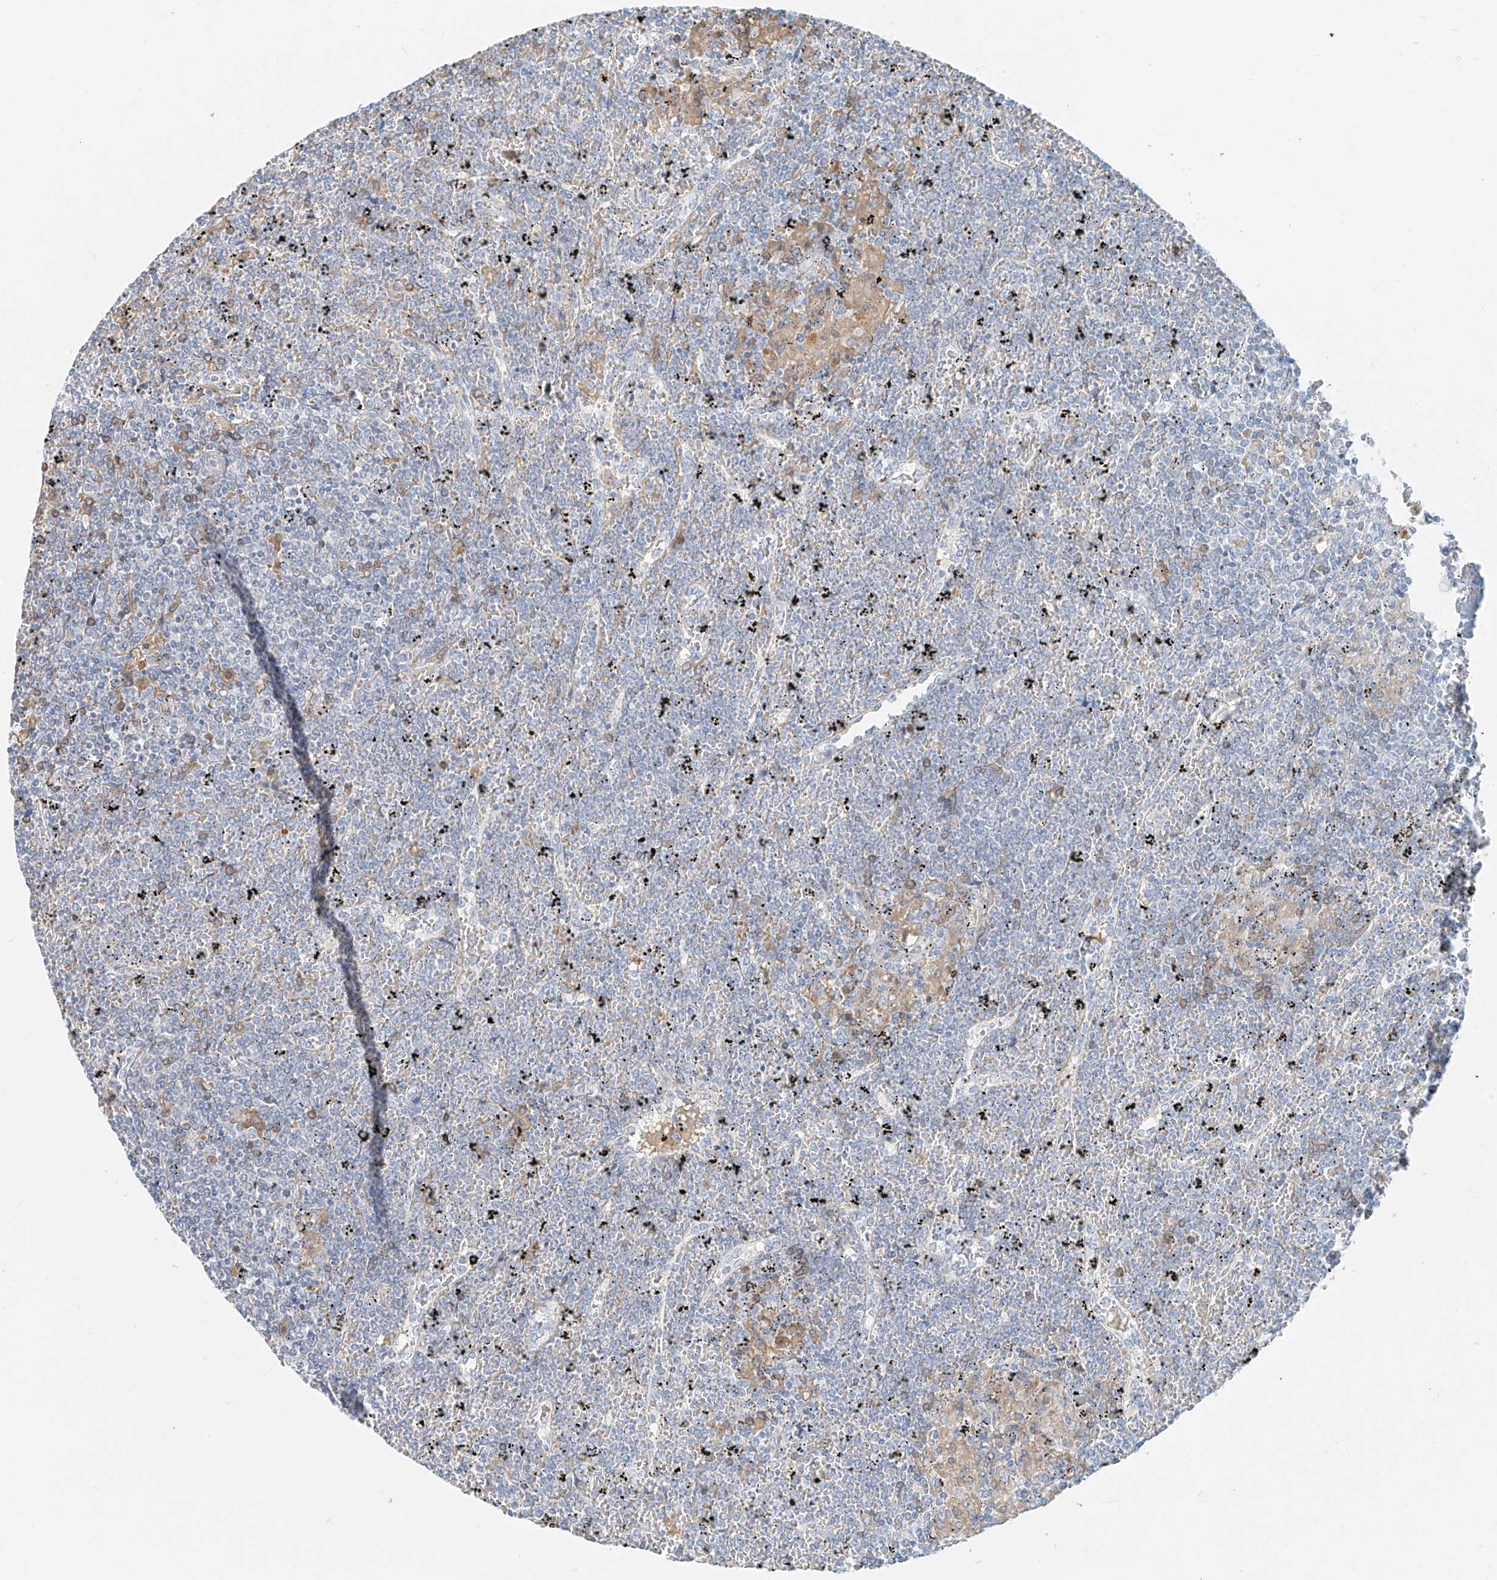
{"staining": {"intensity": "negative", "quantity": "none", "location": "none"}, "tissue": "lymphoma", "cell_type": "Tumor cells", "image_type": "cancer", "snomed": [{"axis": "morphology", "description": "Malignant lymphoma, non-Hodgkin's type, Low grade"}, {"axis": "topography", "description": "Spleen"}], "caption": "Human lymphoma stained for a protein using IHC displays no expression in tumor cells.", "gene": "PGC", "patient": {"sex": "female", "age": 19}}